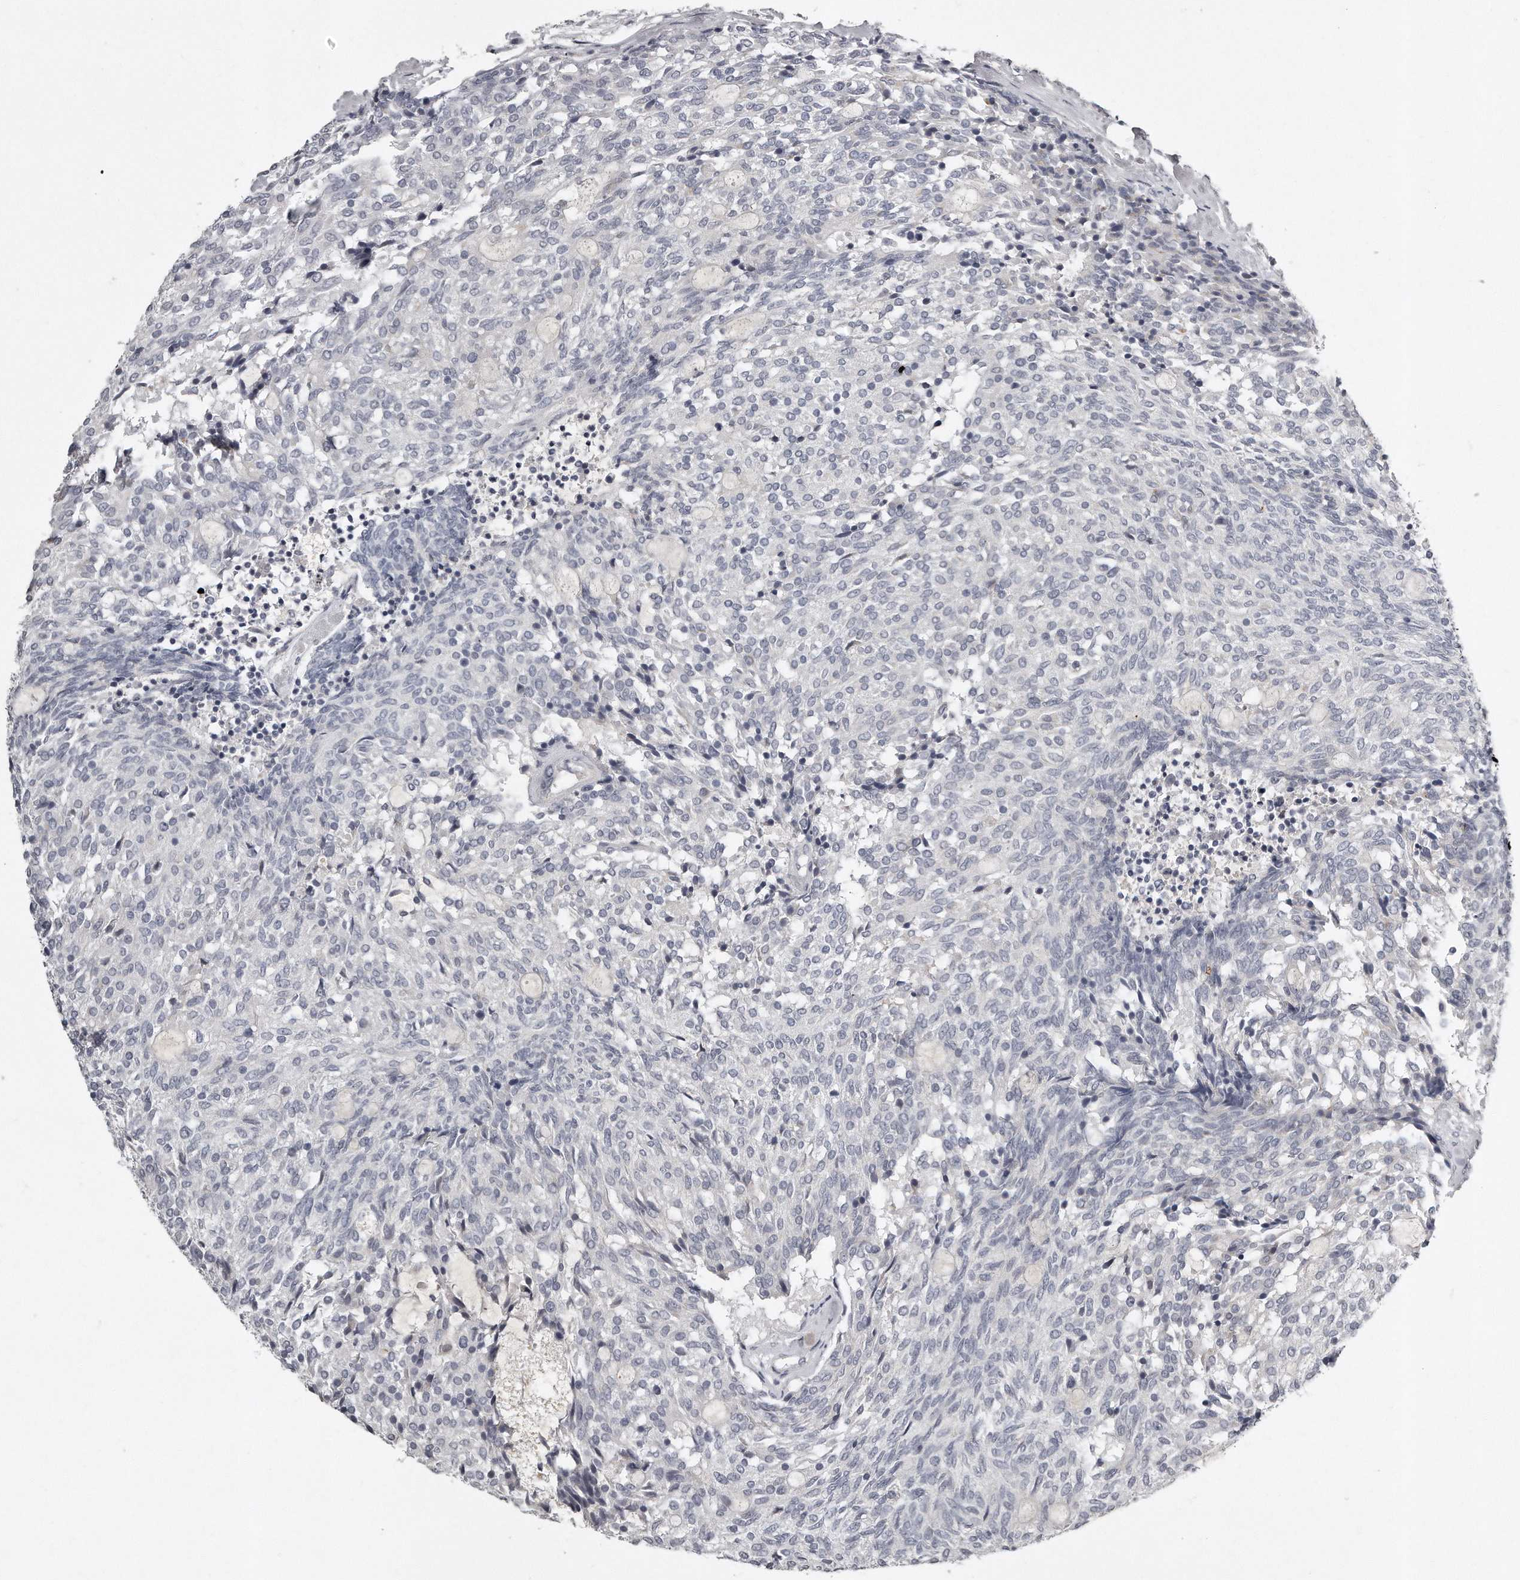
{"staining": {"intensity": "negative", "quantity": "none", "location": "none"}, "tissue": "carcinoid", "cell_type": "Tumor cells", "image_type": "cancer", "snomed": [{"axis": "morphology", "description": "Carcinoid, malignant, NOS"}, {"axis": "topography", "description": "Pancreas"}], "caption": "Immunohistochemical staining of carcinoid shows no significant positivity in tumor cells. (DAB immunohistochemistry (IHC) with hematoxylin counter stain).", "gene": "GGCT", "patient": {"sex": "female", "age": 54}}